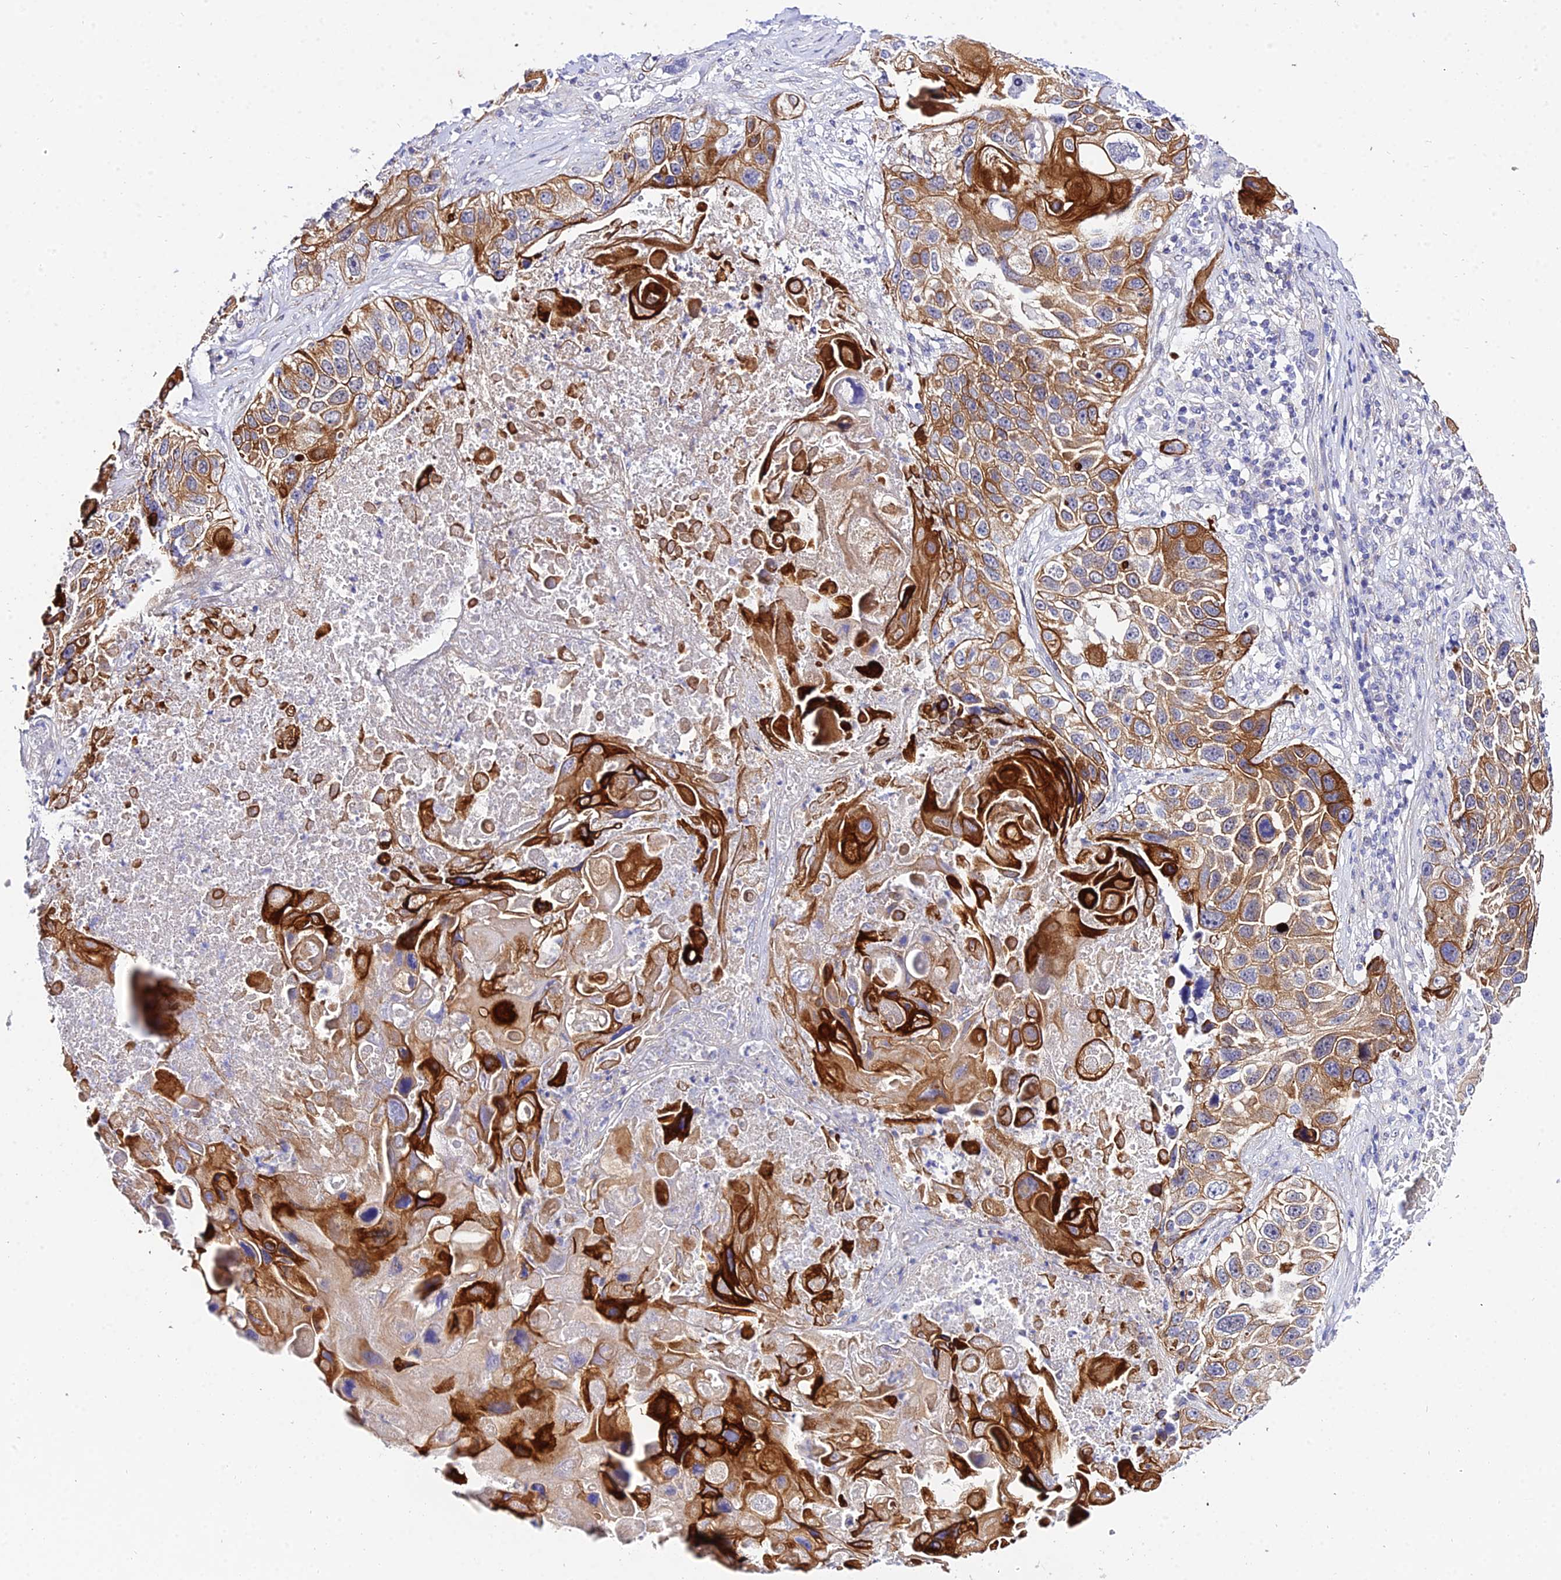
{"staining": {"intensity": "strong", "quantity": "25%-75%", "location": "cytoplasmic/membranous"}, "tissue": "lung cancer", "cell_type": "Tumor cells", "image_type": "cancer", "snomed": [{"axis": "morphology", "description": "Squamous cell carcinoma, NOS"}, {"axis": "topography", "description": "Lung"}], "caption": "Strong cytoplasmic/membranous positivity is present in approximately 25%-75% of tumor cells in squamous cell carcinoma (lung). (Stains: DAB (3,3'-diaminobenzidine) in brown, nuclei in blue, Microscopy: brightfield microscopy at high magnification).", "gene": "ZNF628", "patient": {"sex": "male", "age": 61}}